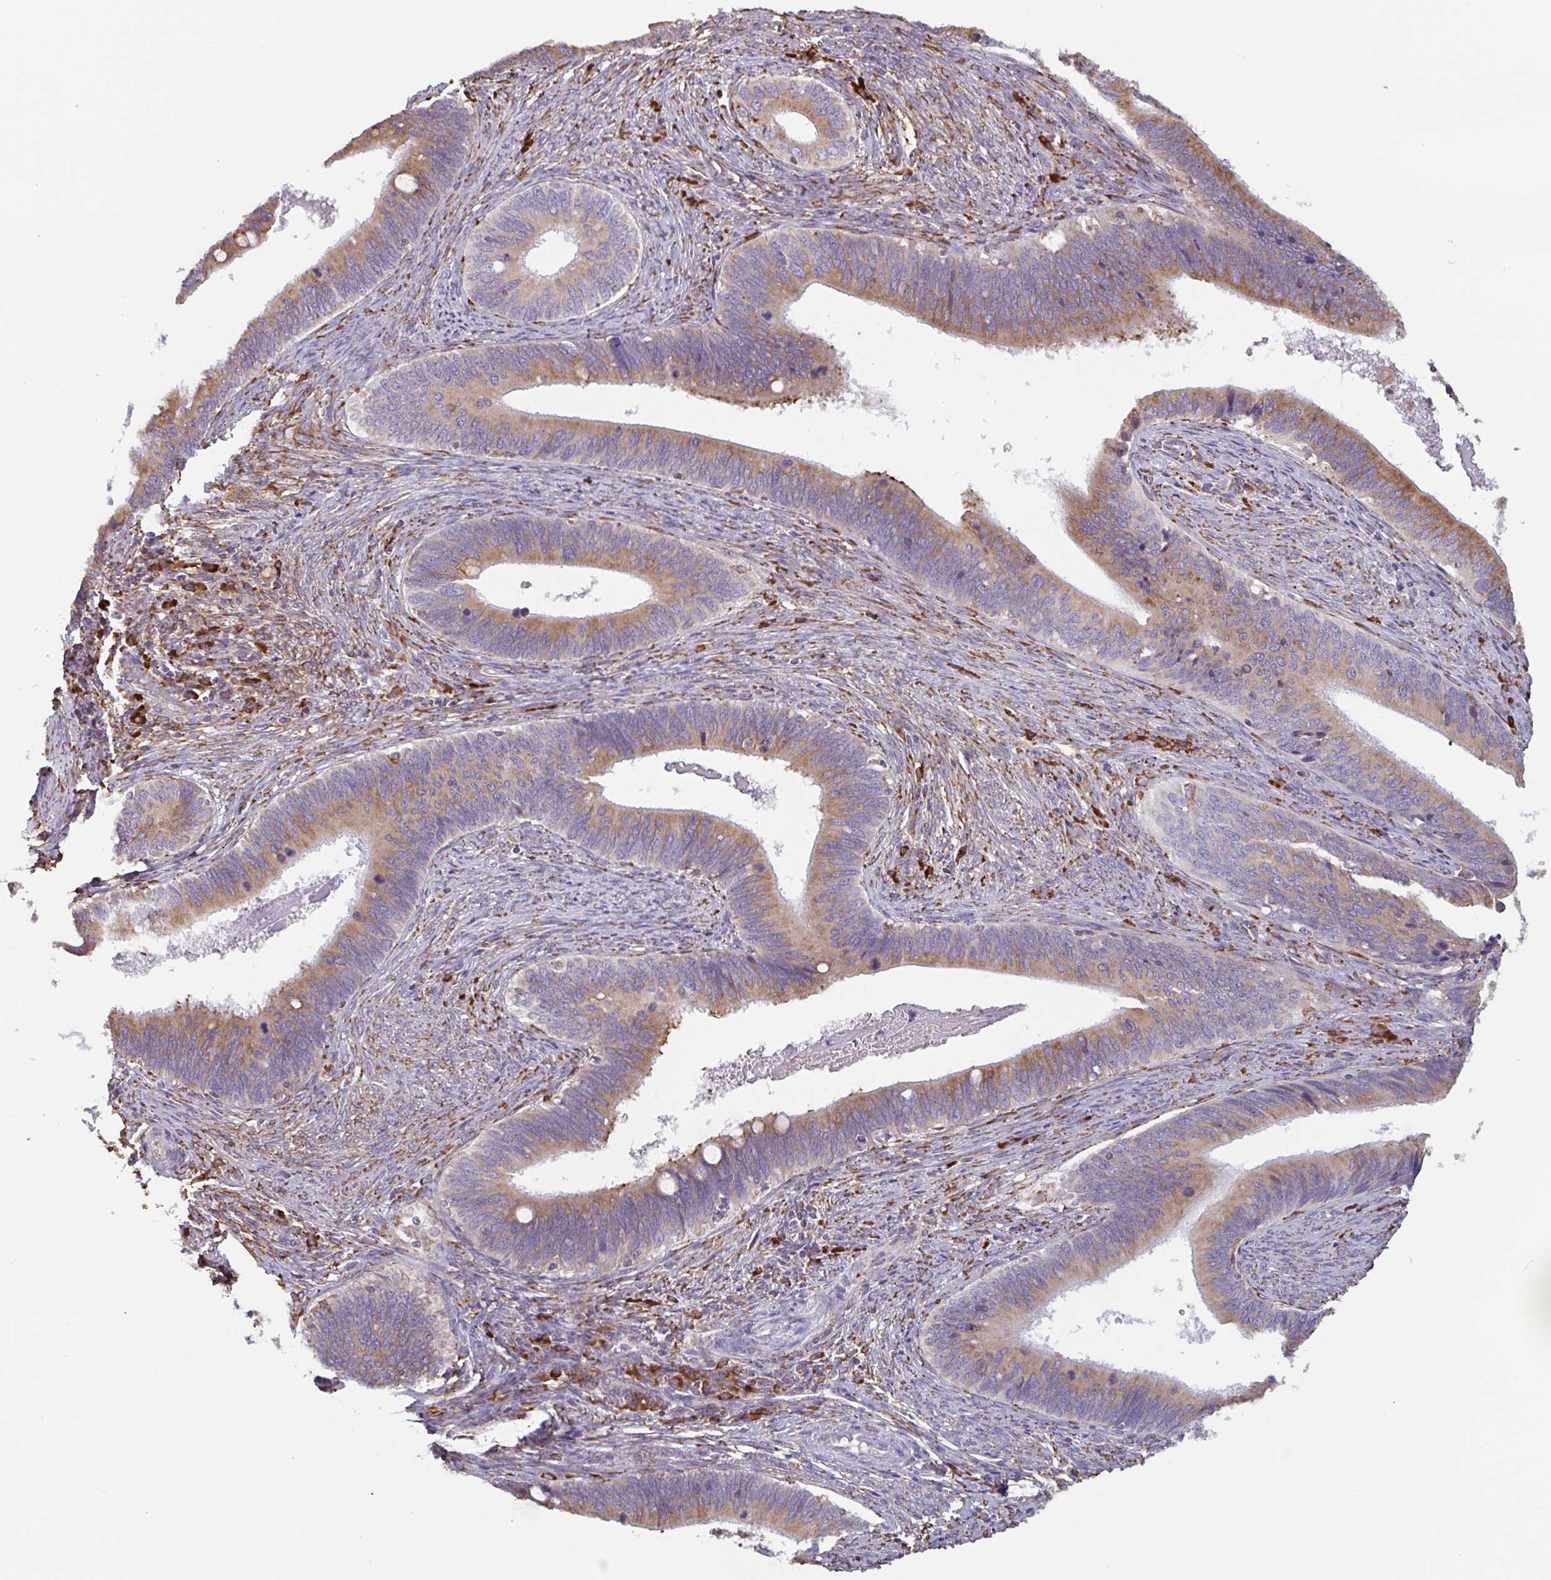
{"staining": {"intensity": "moderate", "quantity": ">75%", "location": "cytoplasmic/membranous"}, "tissue": "cervical cancer", "cell_type": "Tumor cells", "image_type": "cancer", "snomed": [{"axis": "morphology", "description": "Adenocarcinoma, NOS"}, {"axis": "topography", "description": "Cervix"}], "caption": "Brown immunohistochemical staining in human cervical cancer reveals moderate cytoplasmic/membranous staining in about >75% of tumor cells.", "gene": "DOK4", "patient": {"sex": "female", "age": 42}}